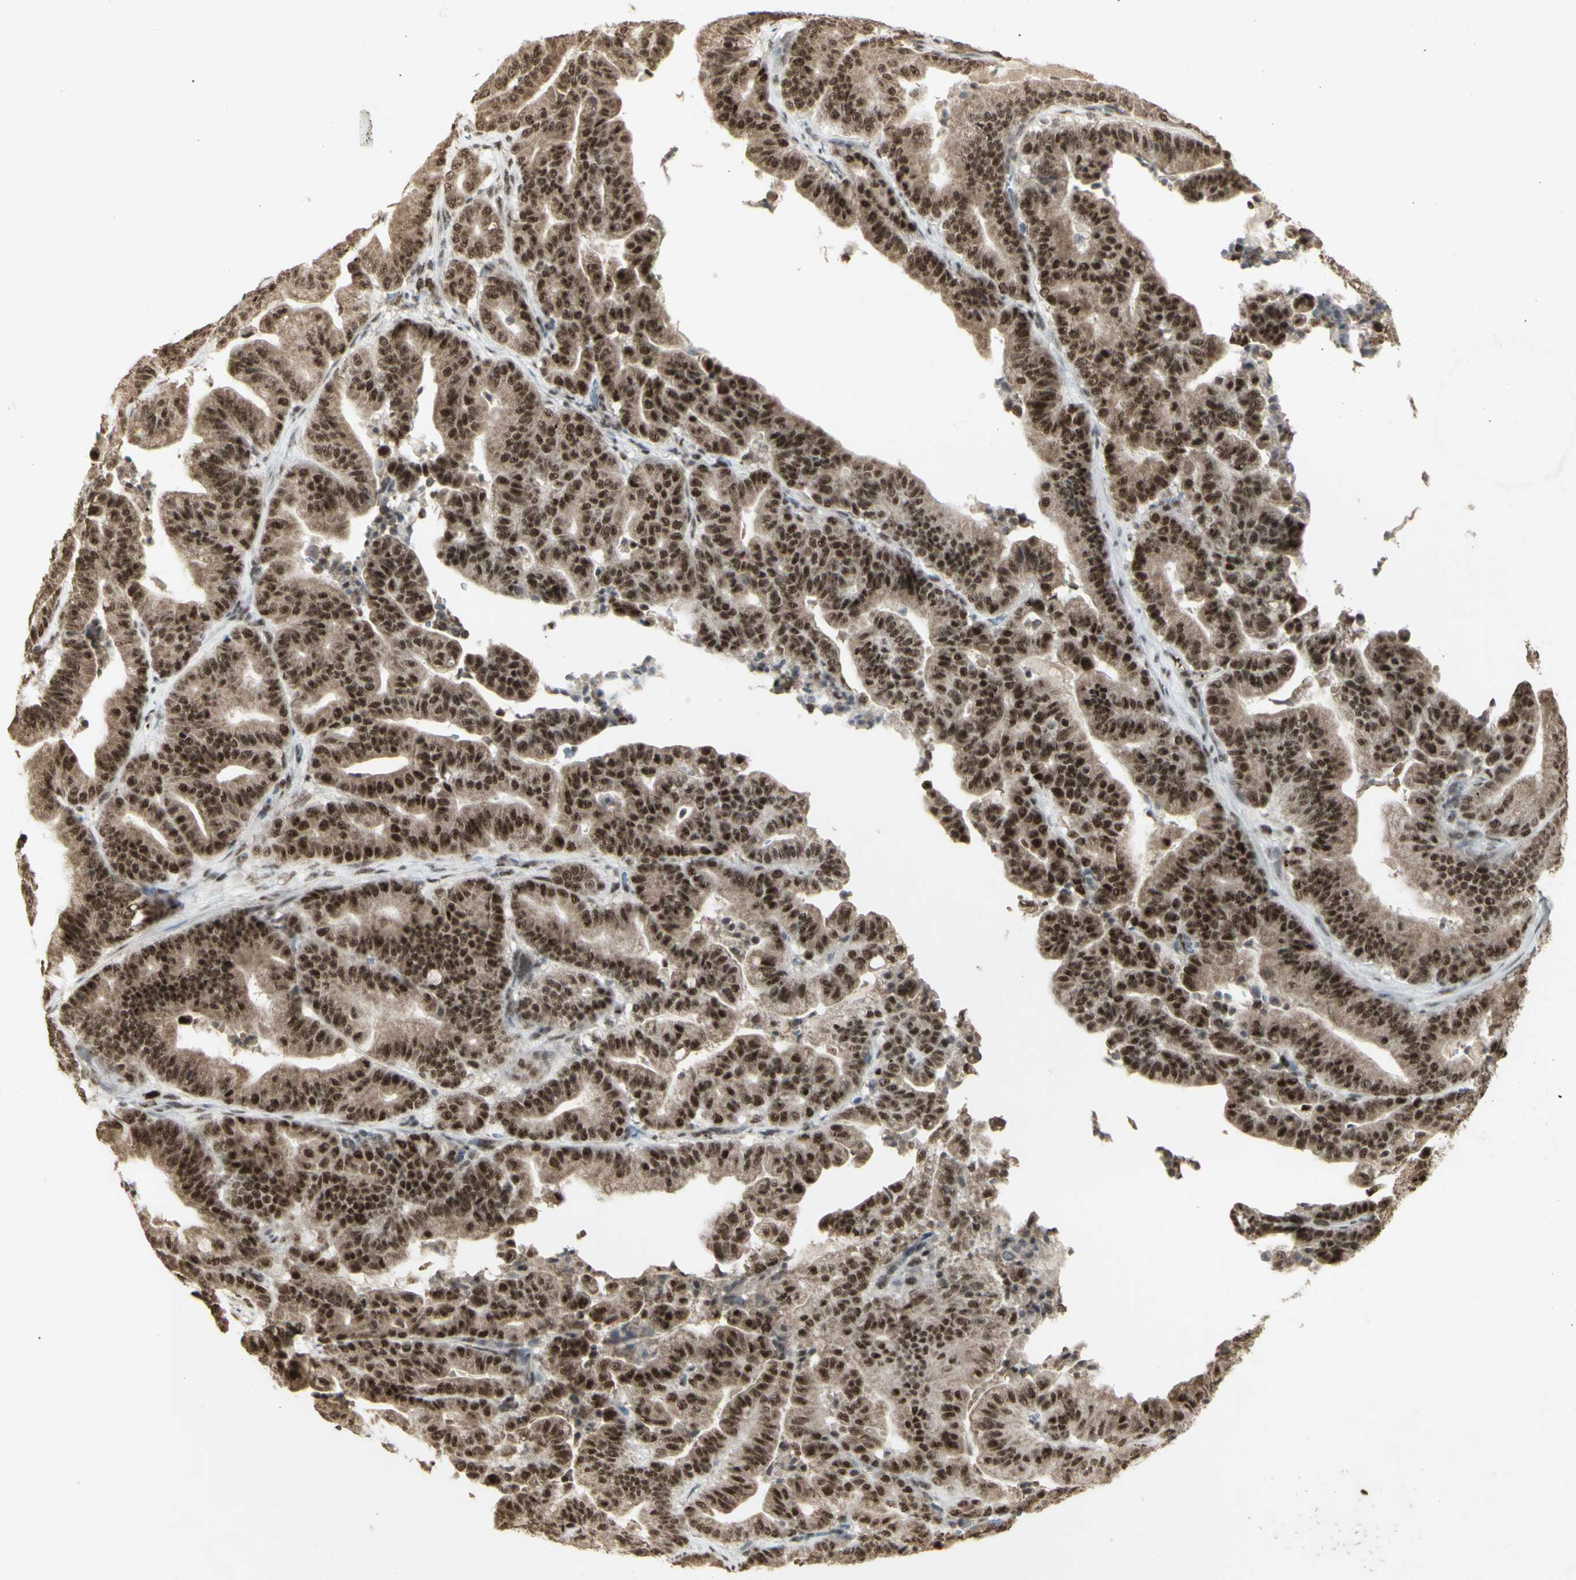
{"staining": {"intensity": "strong", "quantity": "25%-75%", "location": "nuclear"}, "tissue": "pancreatic cancer", "cell_type": "Tumor cells", "image_type": "cancer", "snomed": [{"axis": "morphology", "description": "Adenocarcinoma, NOS"}, {"axis": "topography", "description": "Pancreas"}], "caption": "A high amount of strong nuclear positivity is identified in about 25%-75% of tumor cells in adenocarcinoma (pancreatic) tissue.", "gene": "CCNT1", "patient": {"sex": "male", "age": 63}}